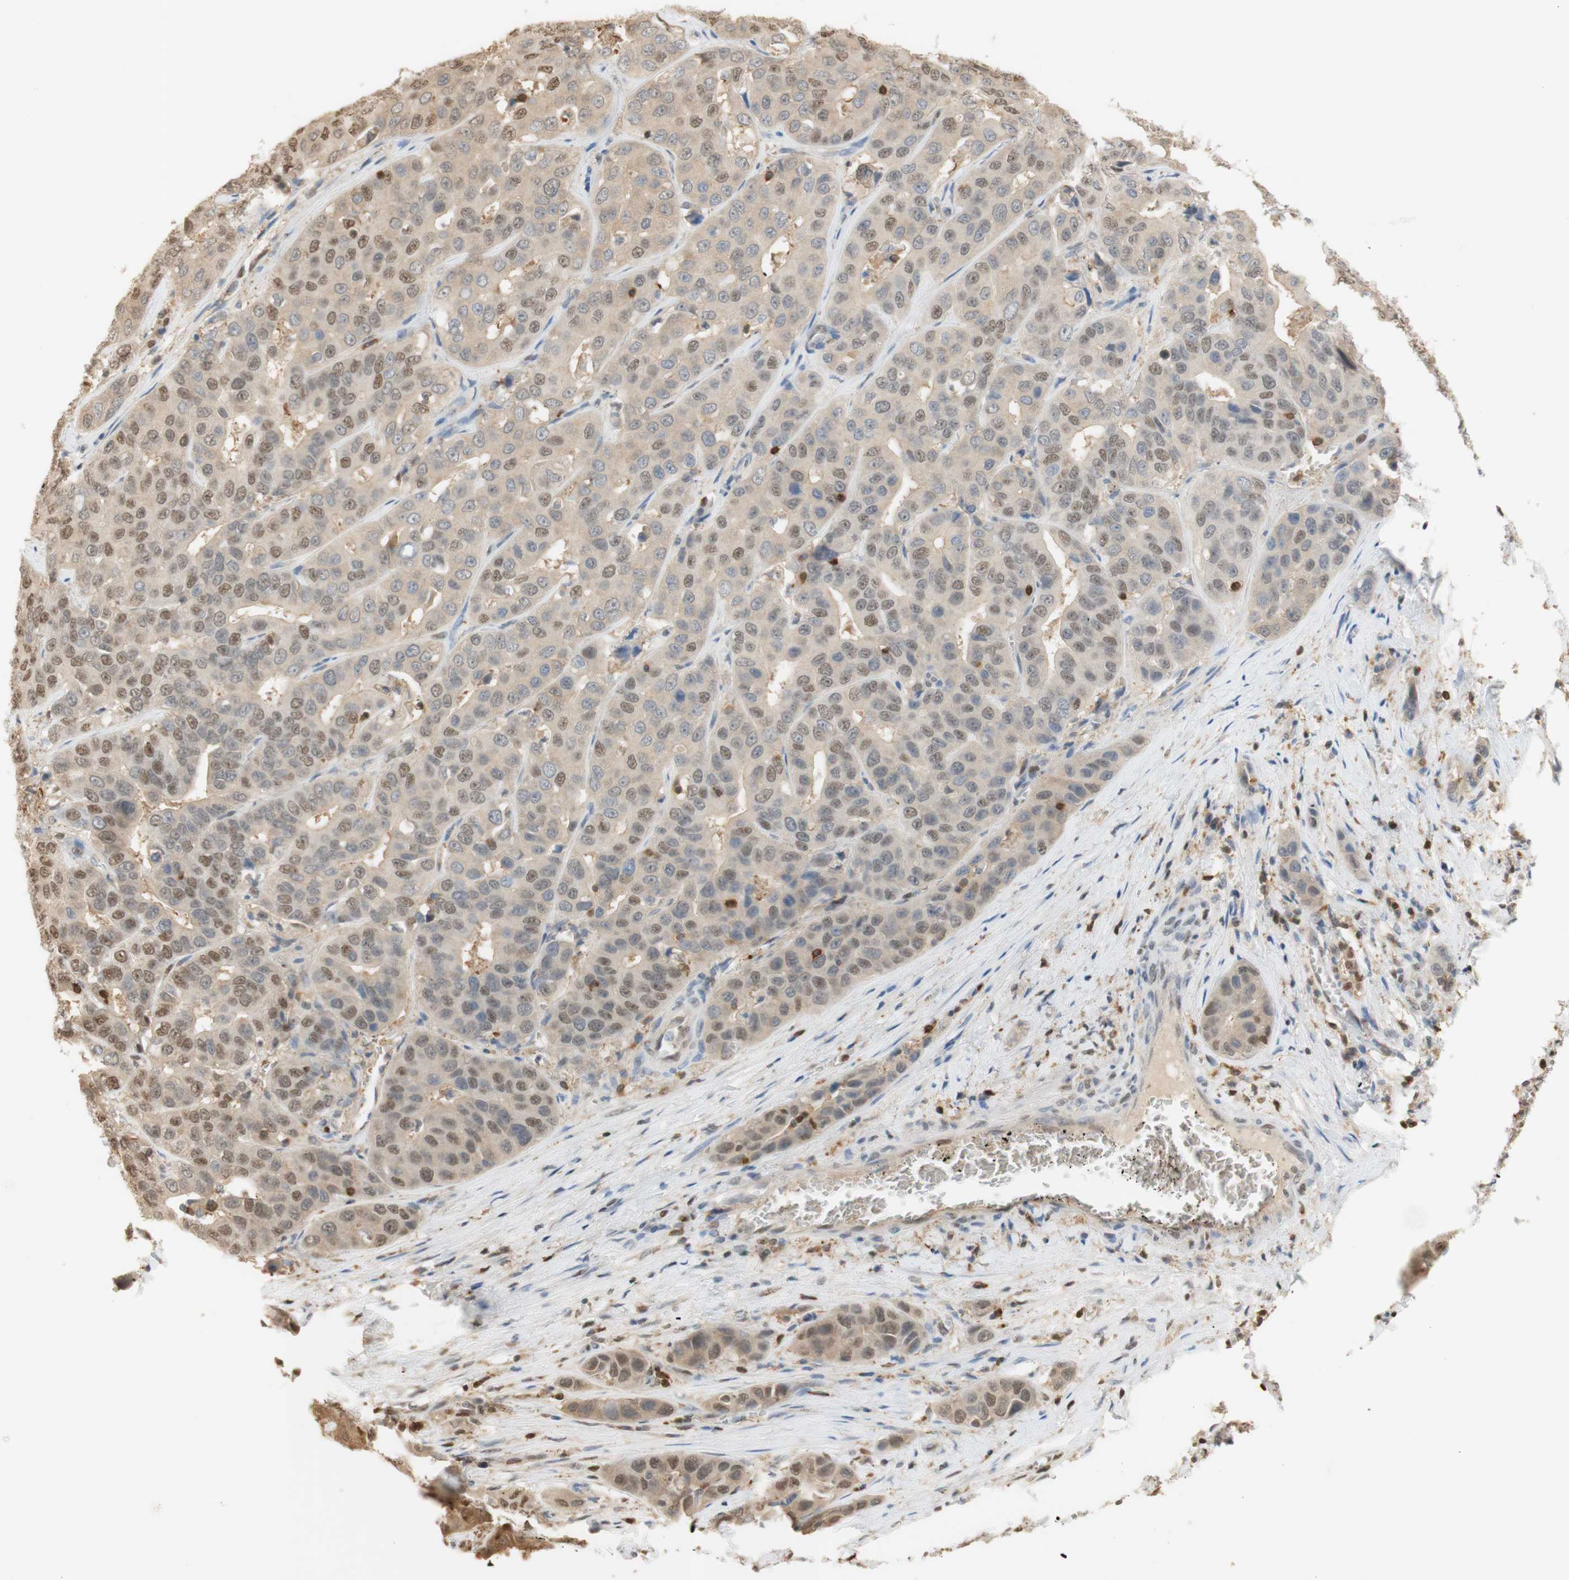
{"staining": {"intensity": "weak", "quantity": ">75%", "location": "cytoplasmic/membranous,nuclear"}, "tissue": "liver cancer", "cell_type": "Tumor cells", "image_type": "cancer", "snomed": [{"axis": "morphology", "description": "Cholangiocarcinoma"}, {"axis": "topography", "description": "Liver"}], "caption": "Immunohistochemistry photomicrograph of neoplastic tissue: human liver cancer (cholangiocarcinoma) stained using immunohistochemistry (IHC) demonstrates low levels of weak protein expression localized specifically in the cytoplasmic/membranous and nuclear of tumor cells, appearing as a cytoplasmic/membranous and nuclear brown color.", "gene": "NAP1L4", "patient": {"sex": "female", "age": 52}}